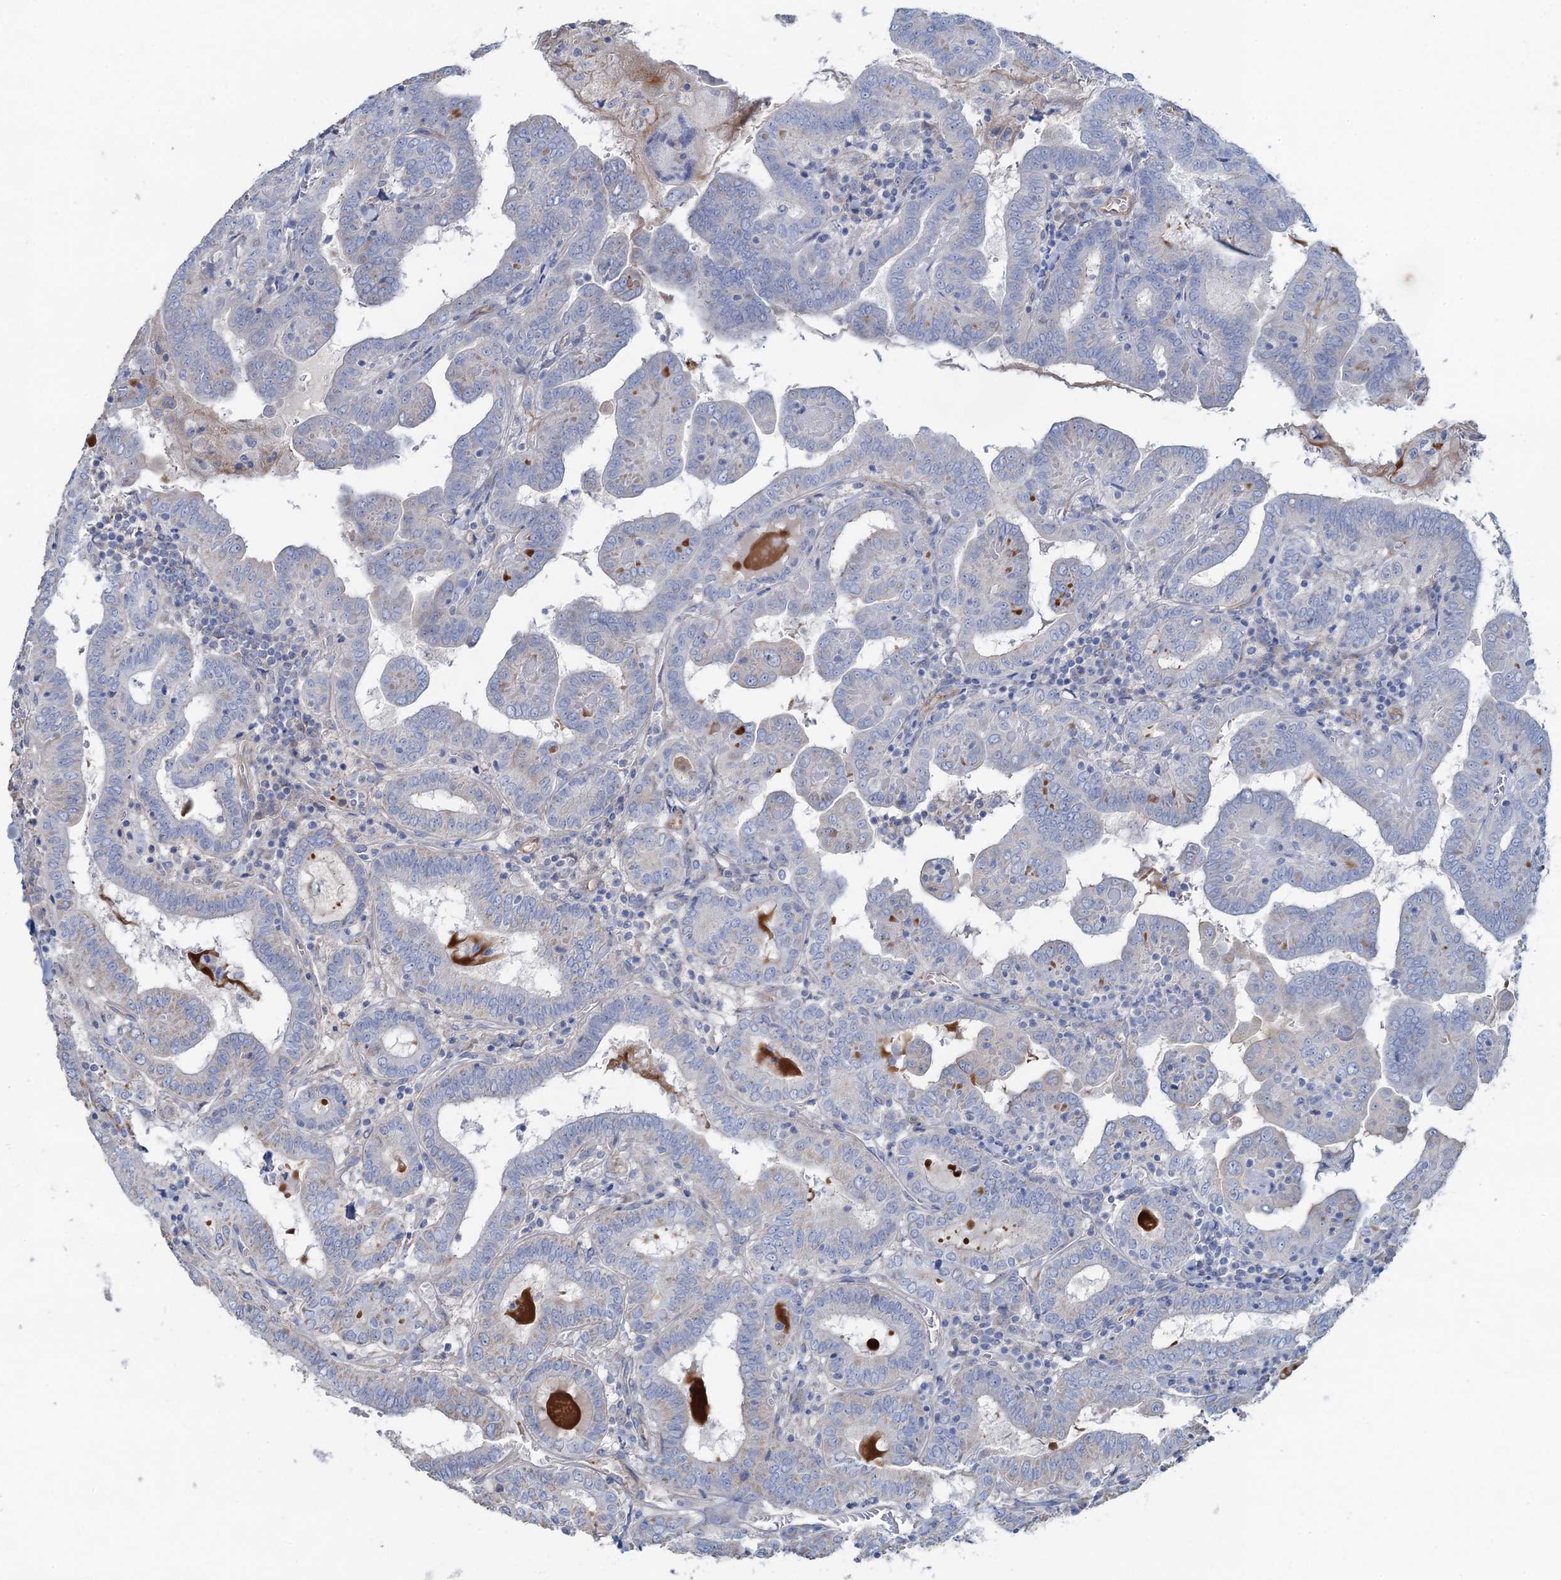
{"staining": {"intensity": "negative", "quantity": "none", "location": "none"}, "tissue": "thyroid cancer", "cell_type": "Tumor cells", "image_type": "cancer", "snomed": [{"axis": "morphology", "description": "Papillary adenocarcinoma, NOS"}, {"axis": "topography", "description": "Thyroid gland"}], "caption": "Immunohistochemistry image of thyroid cancer (papillary adenocarcinoma) stained for a protein (brown), which demonstrates no expression in tumor cells.", "gene": "PLLP", "patient": {"sex": "female", "age": 72}}